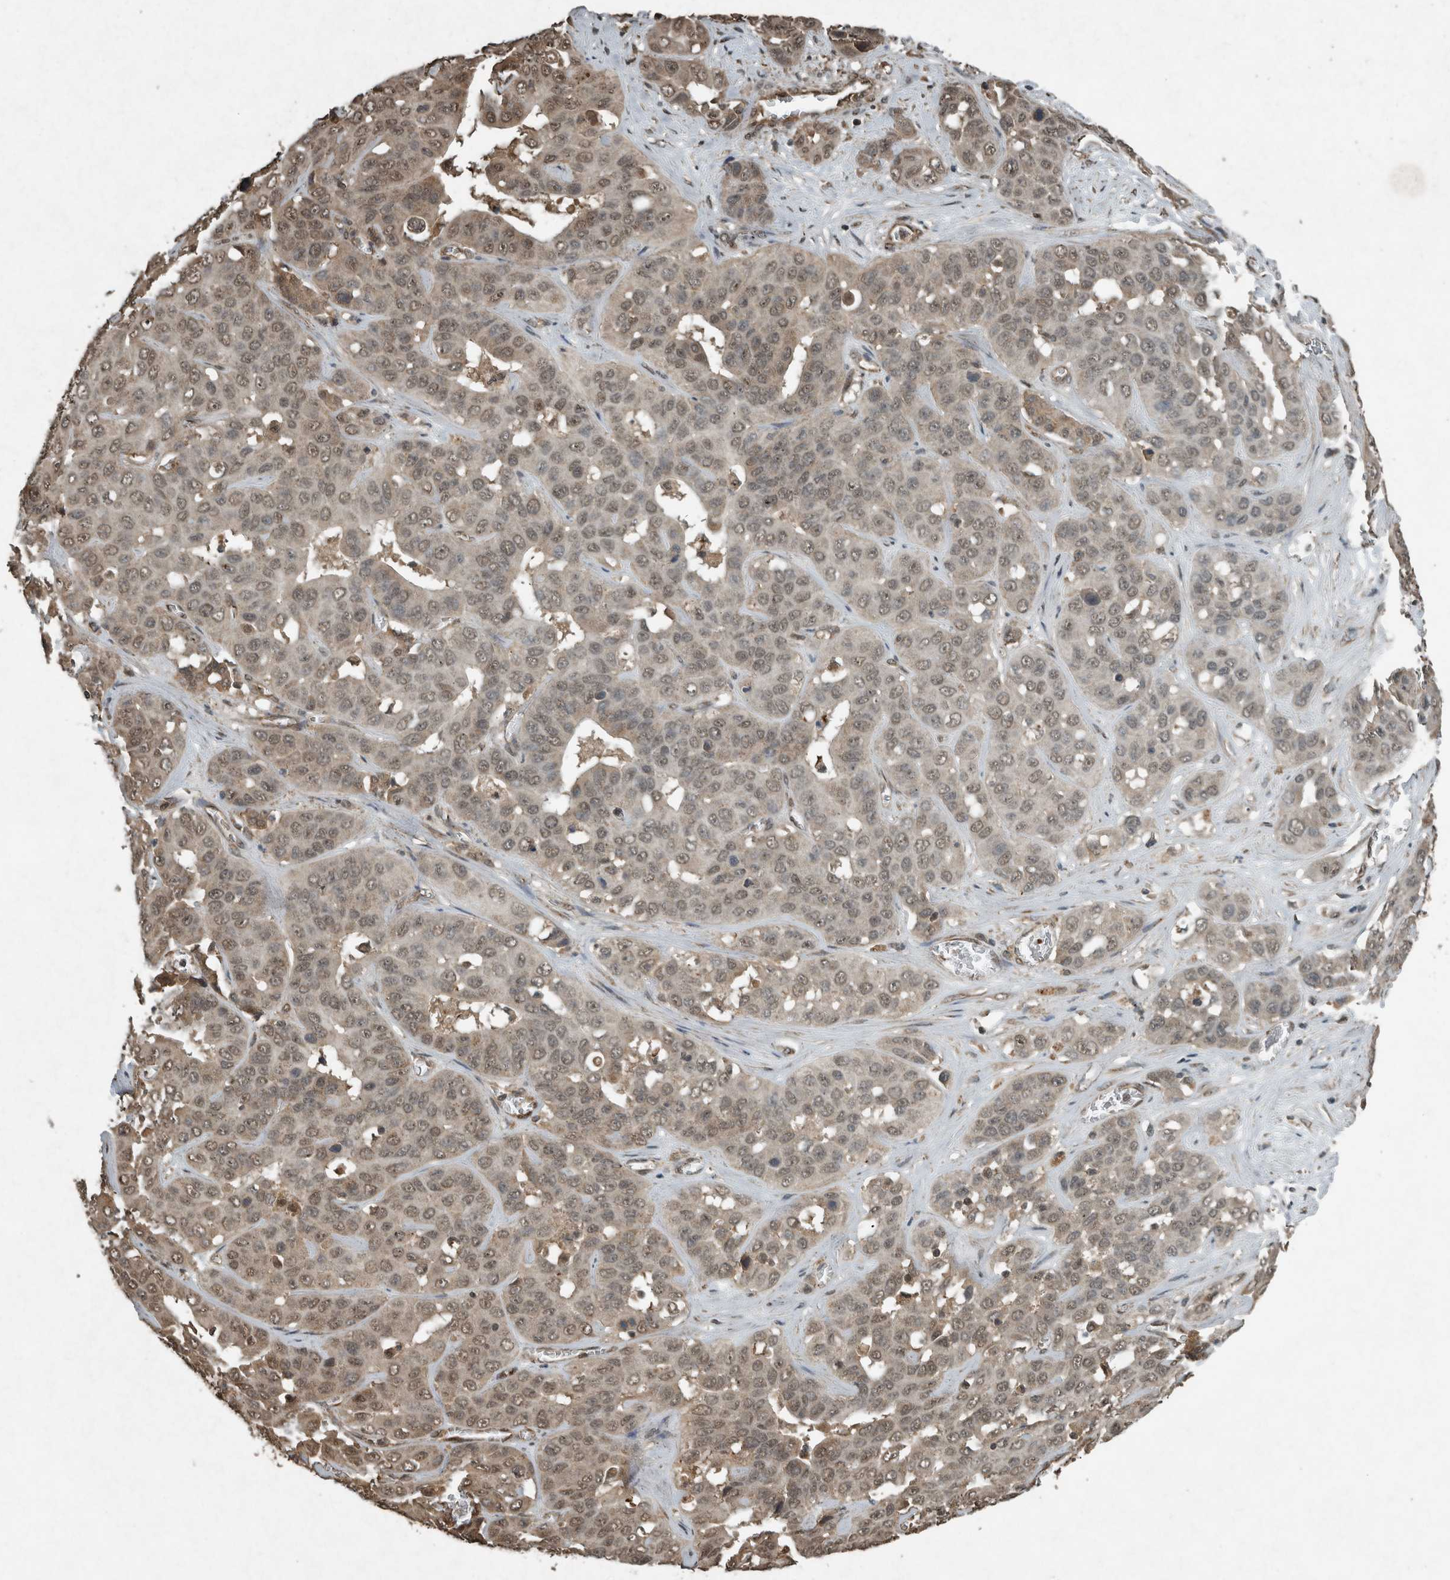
{"staining": {"intensity": "weak", "quantity": ">75%", "location": "cytoplasmic/membranous,nuclear"}, "tissue": "liver cancer", "cell_type": "Tumor cells", "image_type": "cancer", "snomed": [{"axis": "morphology", "description": "Cholangiocarcinoma"}, {"axis": "topography", "description": "Liver"}], "caption": "Brown immunohistochemical staining in liver cholangiocarcinoma exhibits weak cytoplasmic/membranous and nuclear expression in approximately >75% of tumor cells.", "gene": "ARHGEF12", "patient": {"sex": "female", "age": 52}}